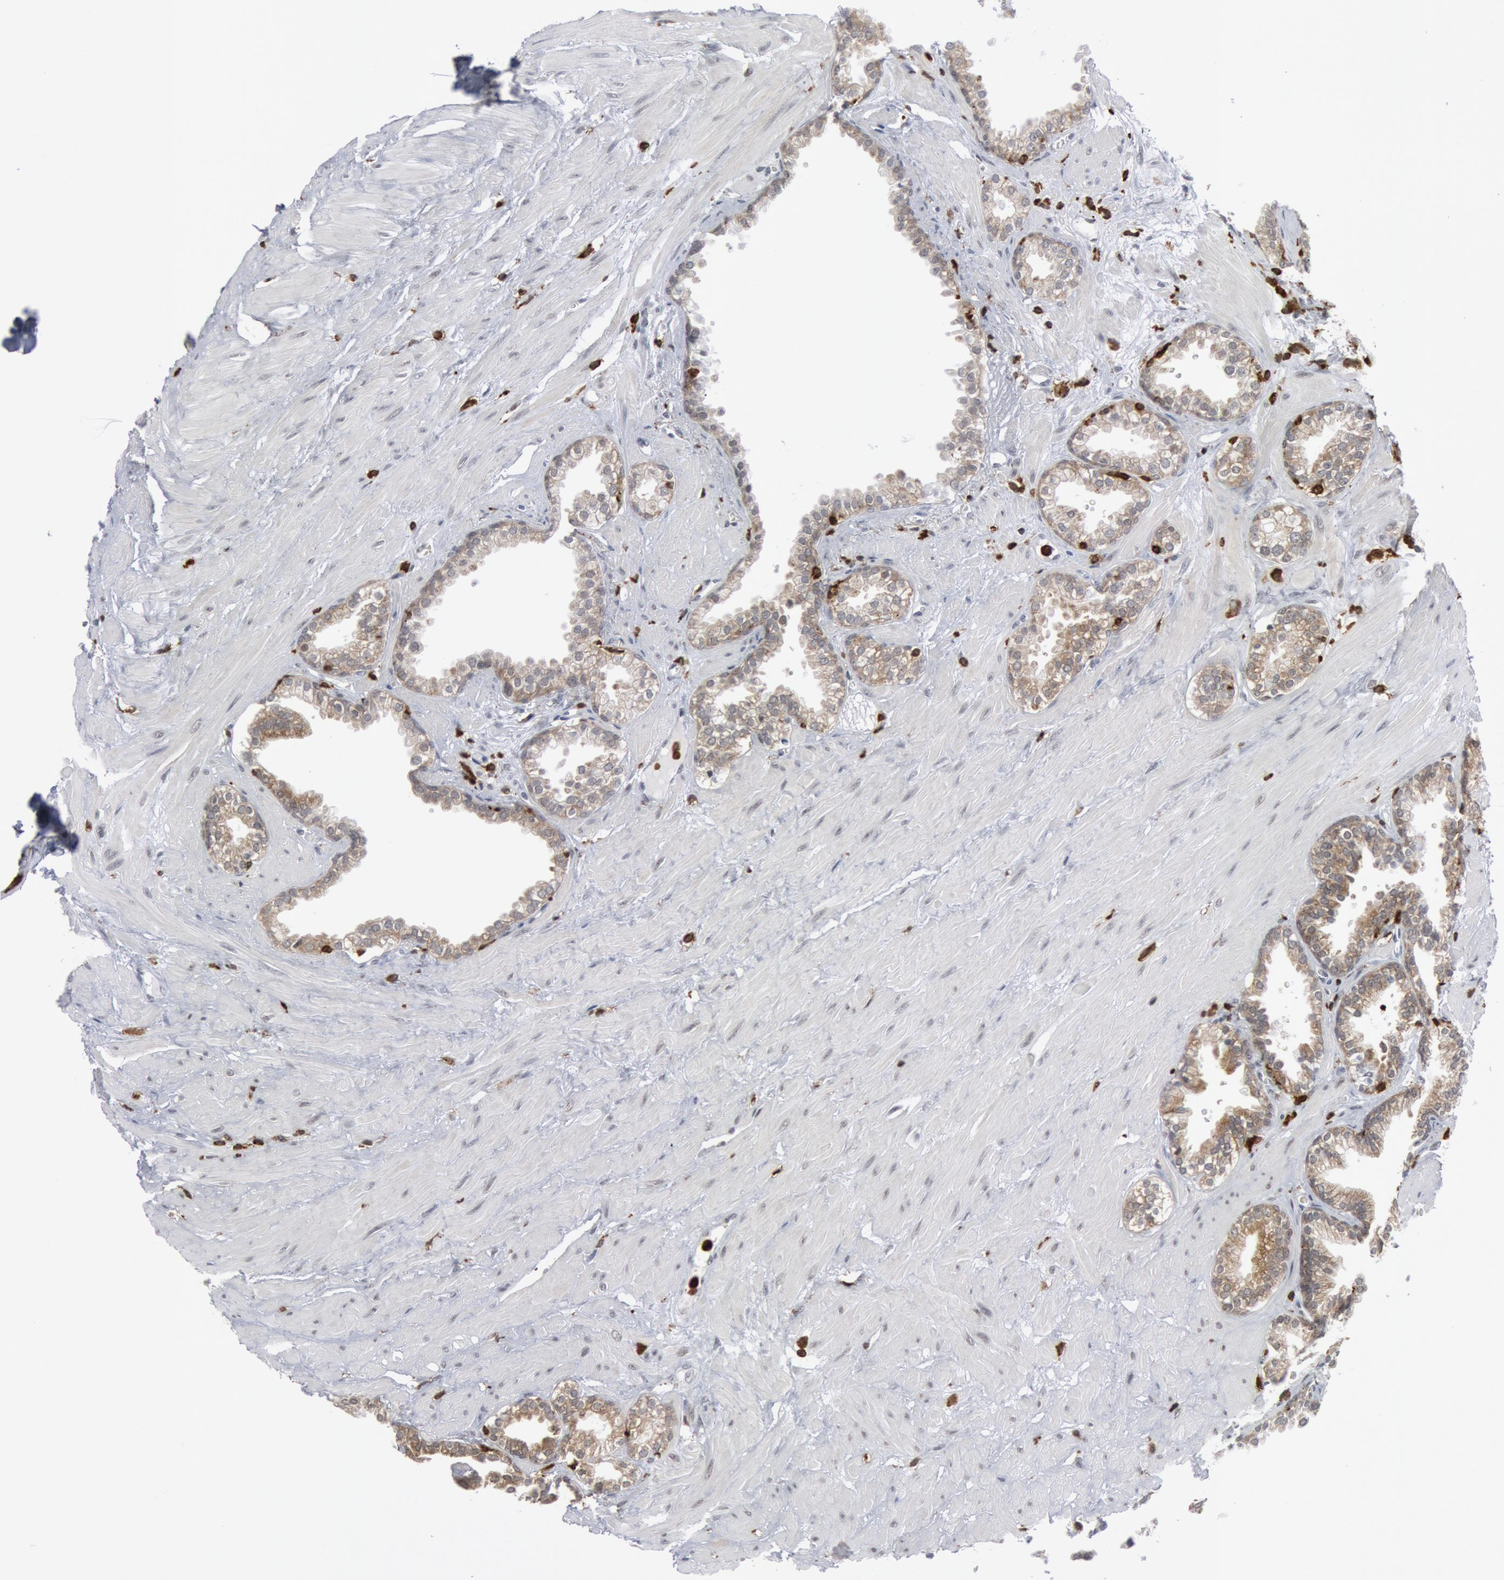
{"staining": {"intensity": "weak", "quantity": ">75%", "location": "cytoplasmic/membranous"}, "tissue": "prostate", "cell_type": "Glandular cells", "image_type": "normal", "snomed": [{"axis": "morphology", "description": "Normal tissue, NOS"}, {"axis": "topography", "description": "Prostate"}], "caption": "Brown immunohistochemical staining in normal prostate demonstrates weak cytoplasmic/membranous positivity in approximately >75% of glandular cells.", "gene": "PTPN6", "patient": {"sex": "male", "age": 64}}